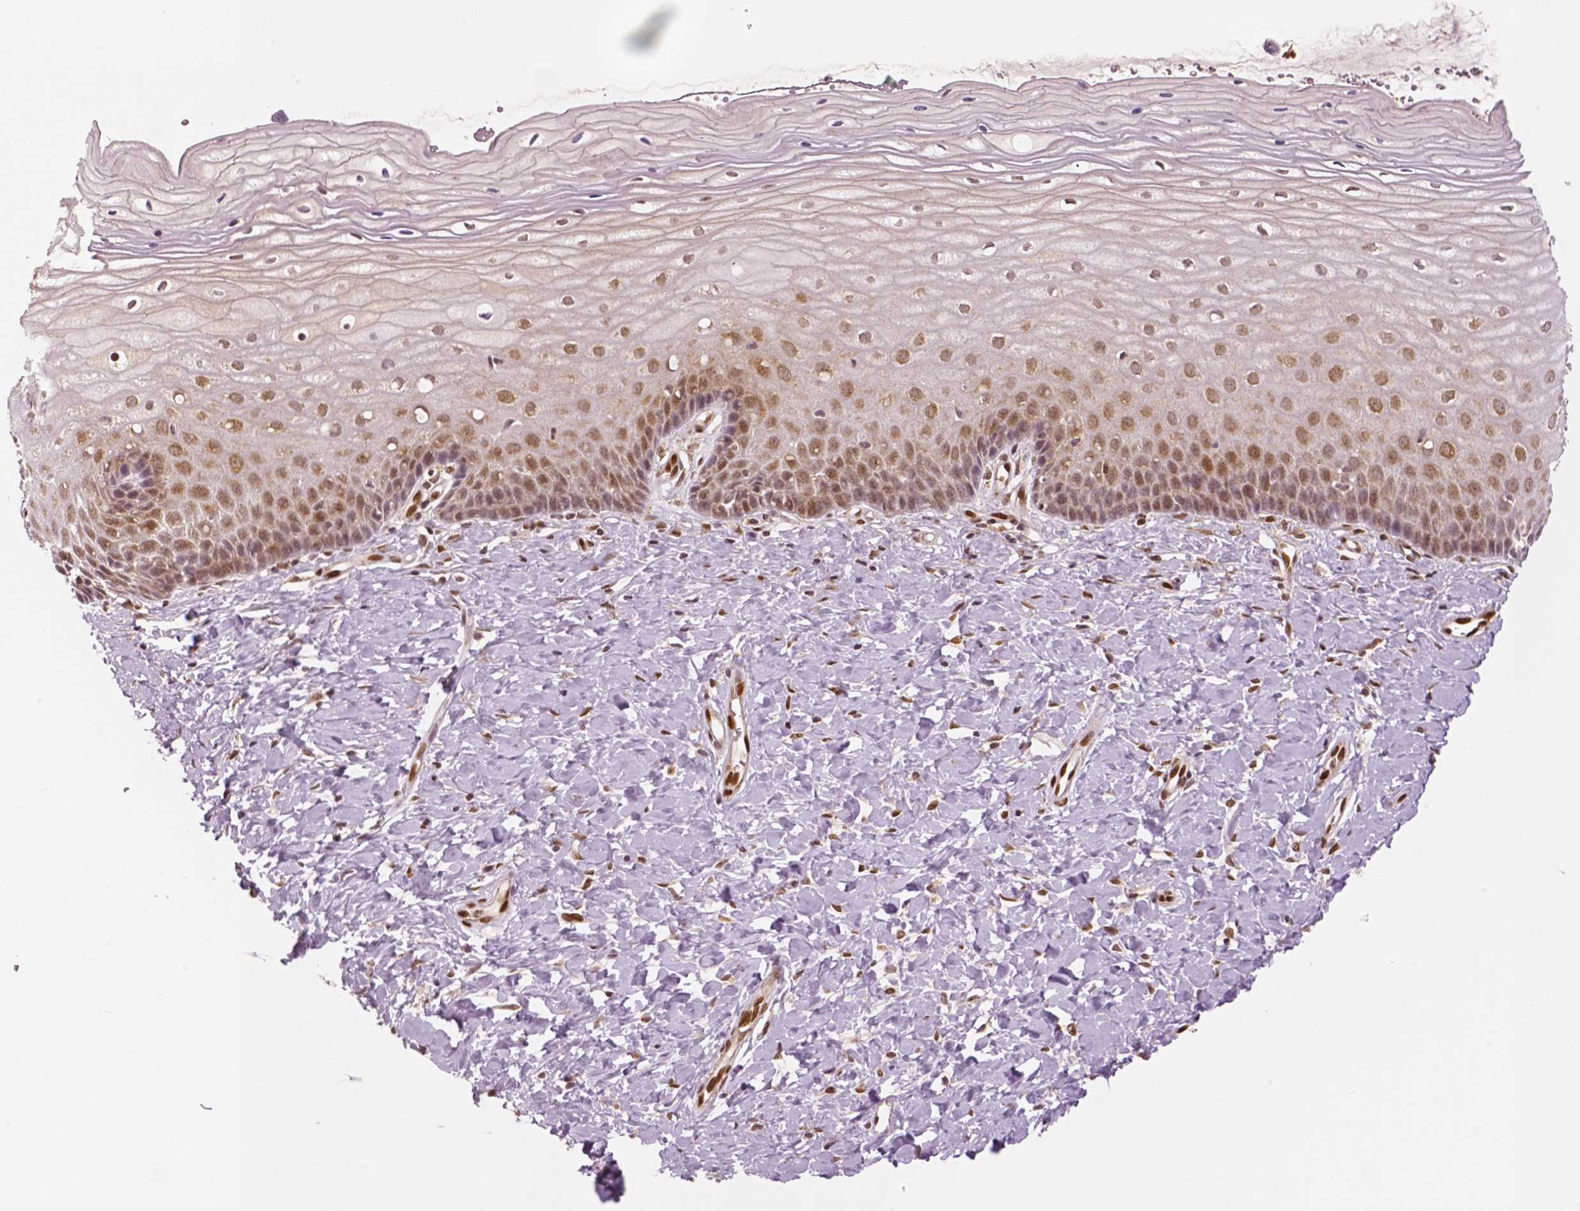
{"staining": {"intensity": "moderate", "quantity": ">75%", "location": "cytoplasmic/membranous,nuclear"}, "tissue": "cervix", "cell_type": "Glandular cells", "image_type": "normal", "snomed": [{"axis": "morphology", "description": "Normal tissue, NOS"}, {"axis": "topography", "description": "Cervix"}], "caption": "This photomicrograph reveals benign cervix stained with immunohistochemistry to label a protein in brown. The cytoplasmic/membranous,nuclear of glandular cells show moderate positivity for the protein. Nuclei are counter-stained blue.", "gene": "STAT3", "patient": {"sex": "female", "age": 37}}